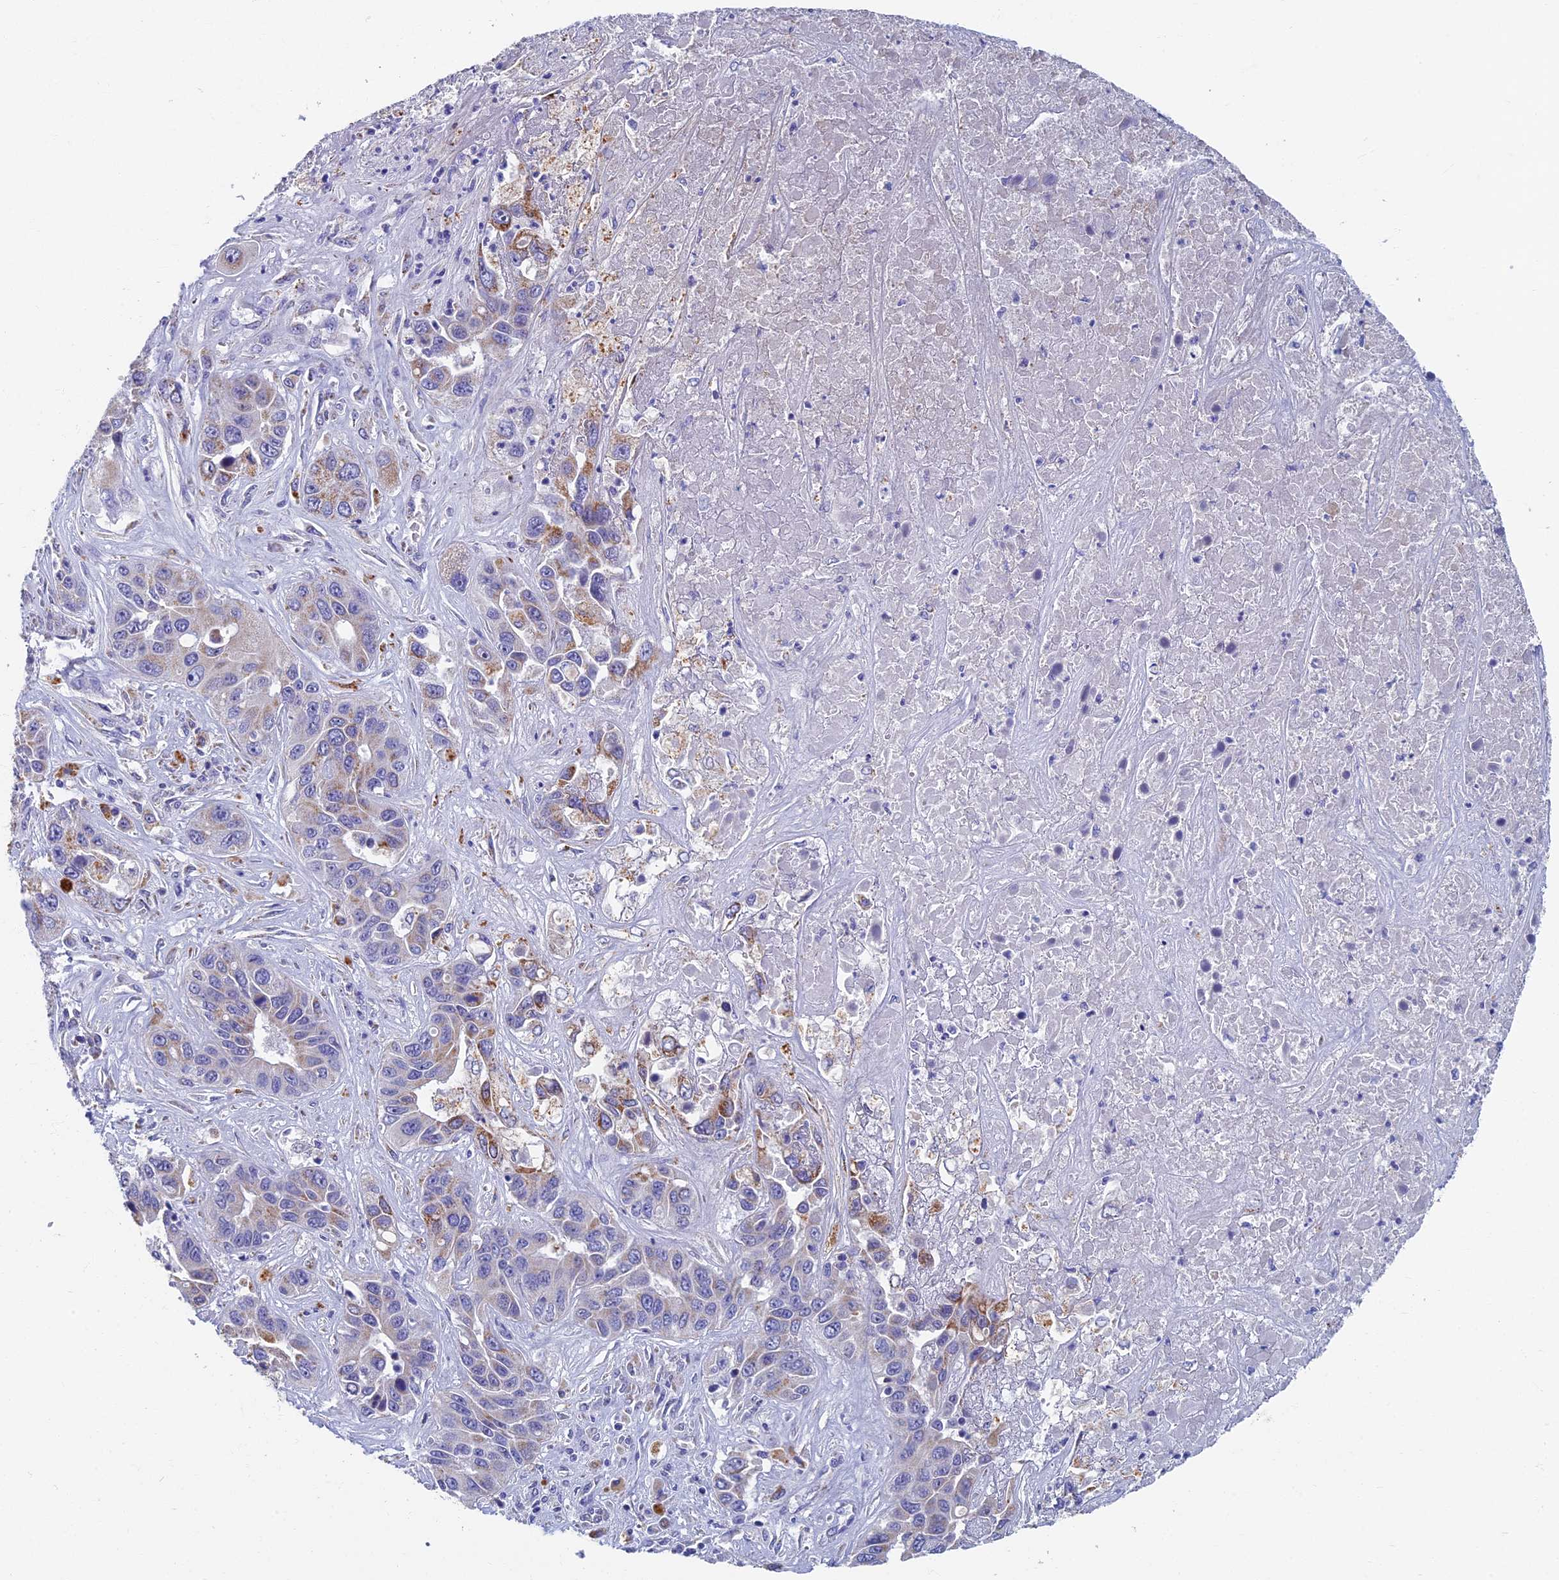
{"staining": {"intensity": "moderate", "quantity": "25%-75%", "location": "cytoplasmic/membranous"}, "tissue": "liver cancer", "cell_type": "Tumor cells", "image_type": "cancer", "snomed": [{"axis": "morphology", "description": "Cholangiocarcinoma"}, {"axis": "topography", "description": "Liver"}], "caption": "Approximately 25%-75% of tumor cells in liver cancer (cholangiocarcinoma) reveal moderate cytoplasmic/membranous protein expression as visualized by brown immunohistochemical staining.", "gene": "OAT", "patient": {"sex": "female", "age": 52}}